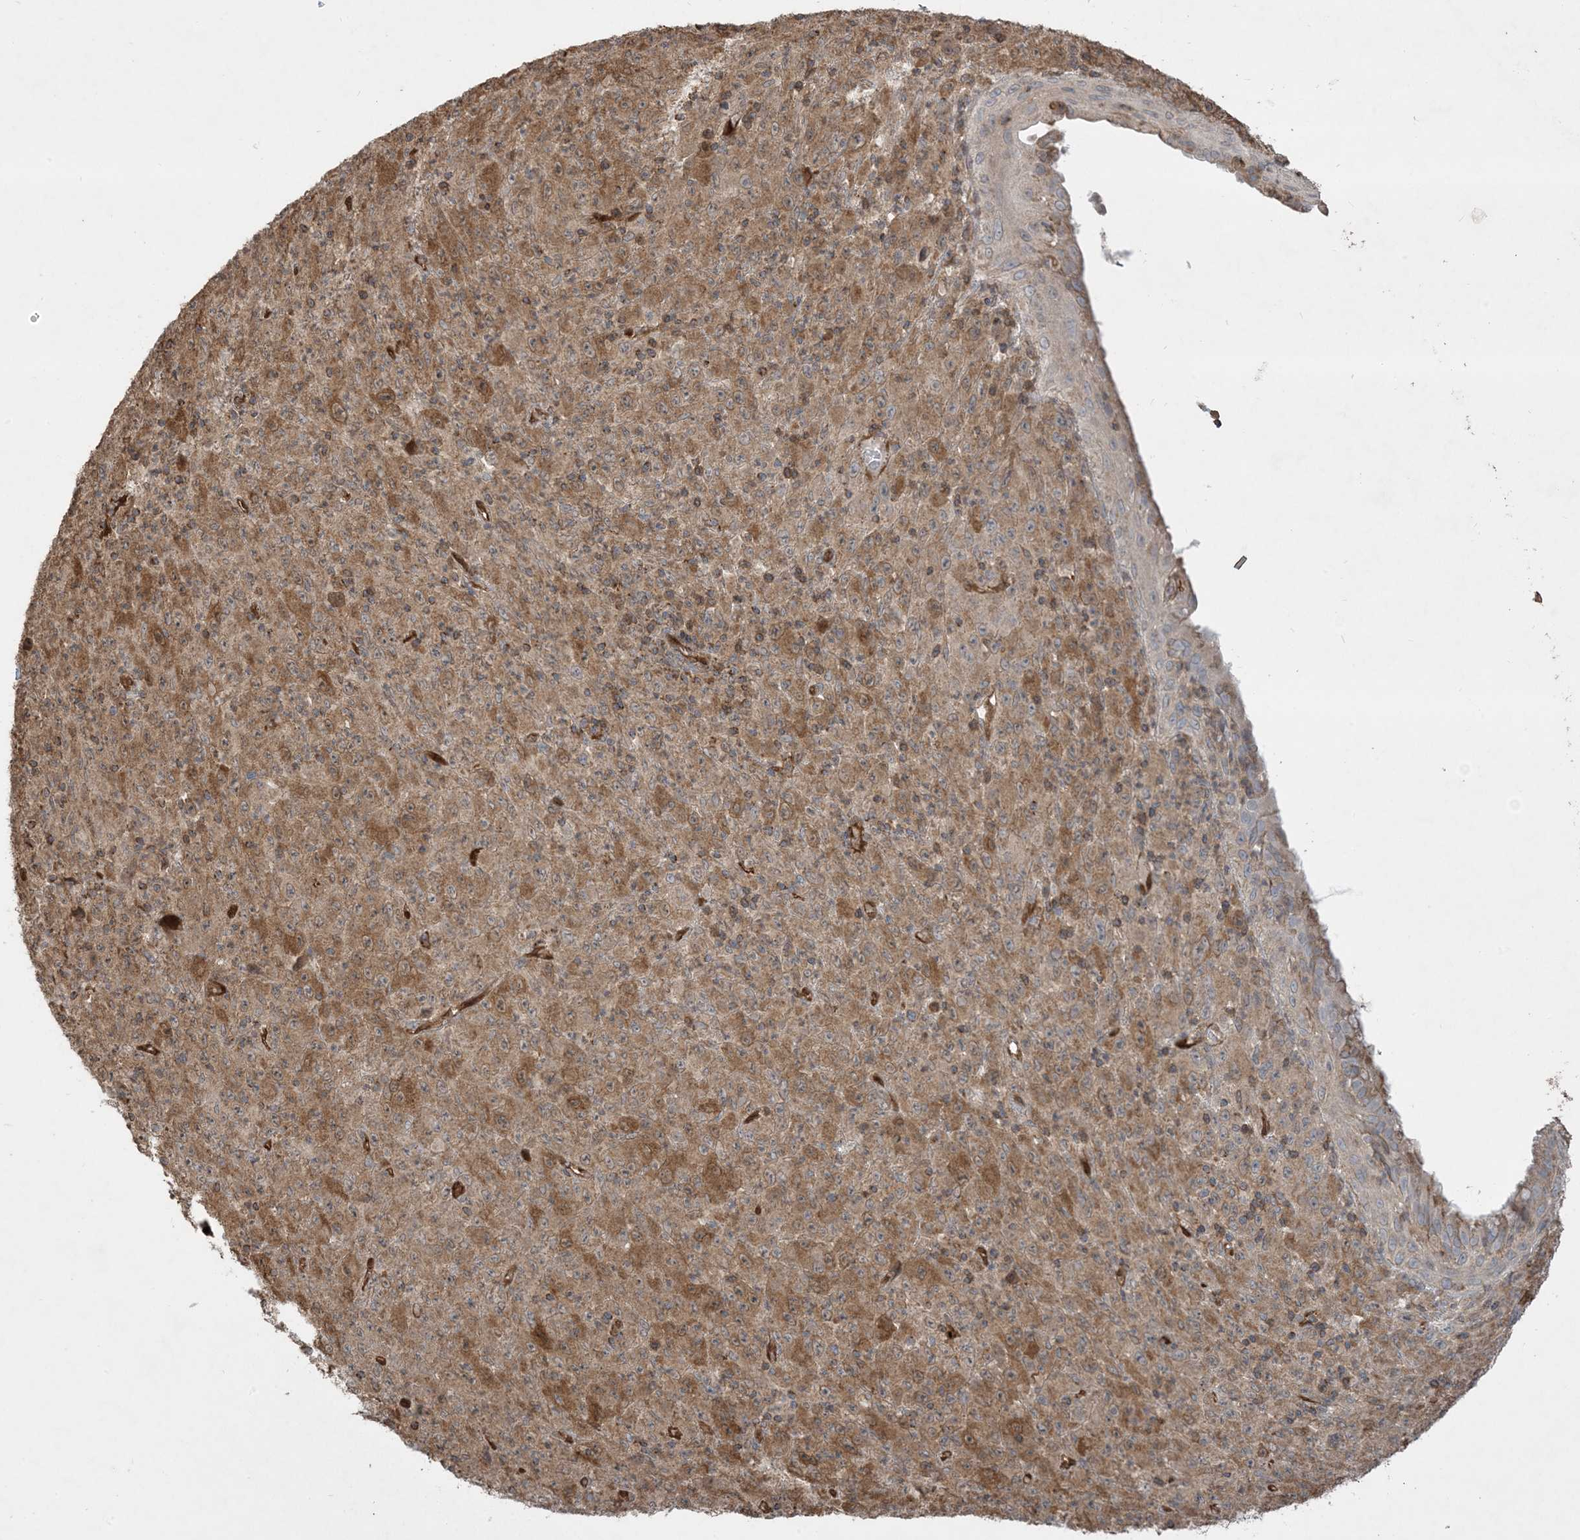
{"staining": {"intensity": "moderate", "quantity": ">75%", "location": "cytoplasmic/membranous"}, "tissue": "melanoma", "cell_type": "Tumor cells", "image_type": "cancer", "snomed": [{"axis": "morphology", "description": "Malignant melanoma, Metastatic site"}, {"axis": "topography", "description": "Skin"}], "caption": "IHC micrograph of neoplastic tissue: human melanoma stained using immunohistochemistry (IHC) reveals medium levels of moderate protein expression localized specifically in the cytoplasmic/membranous of tumor cells, appearing as a cytoplasmic/membranous brown color.", "gene": "PPM1F", "patient": {"sex": "female", "age": 56}}